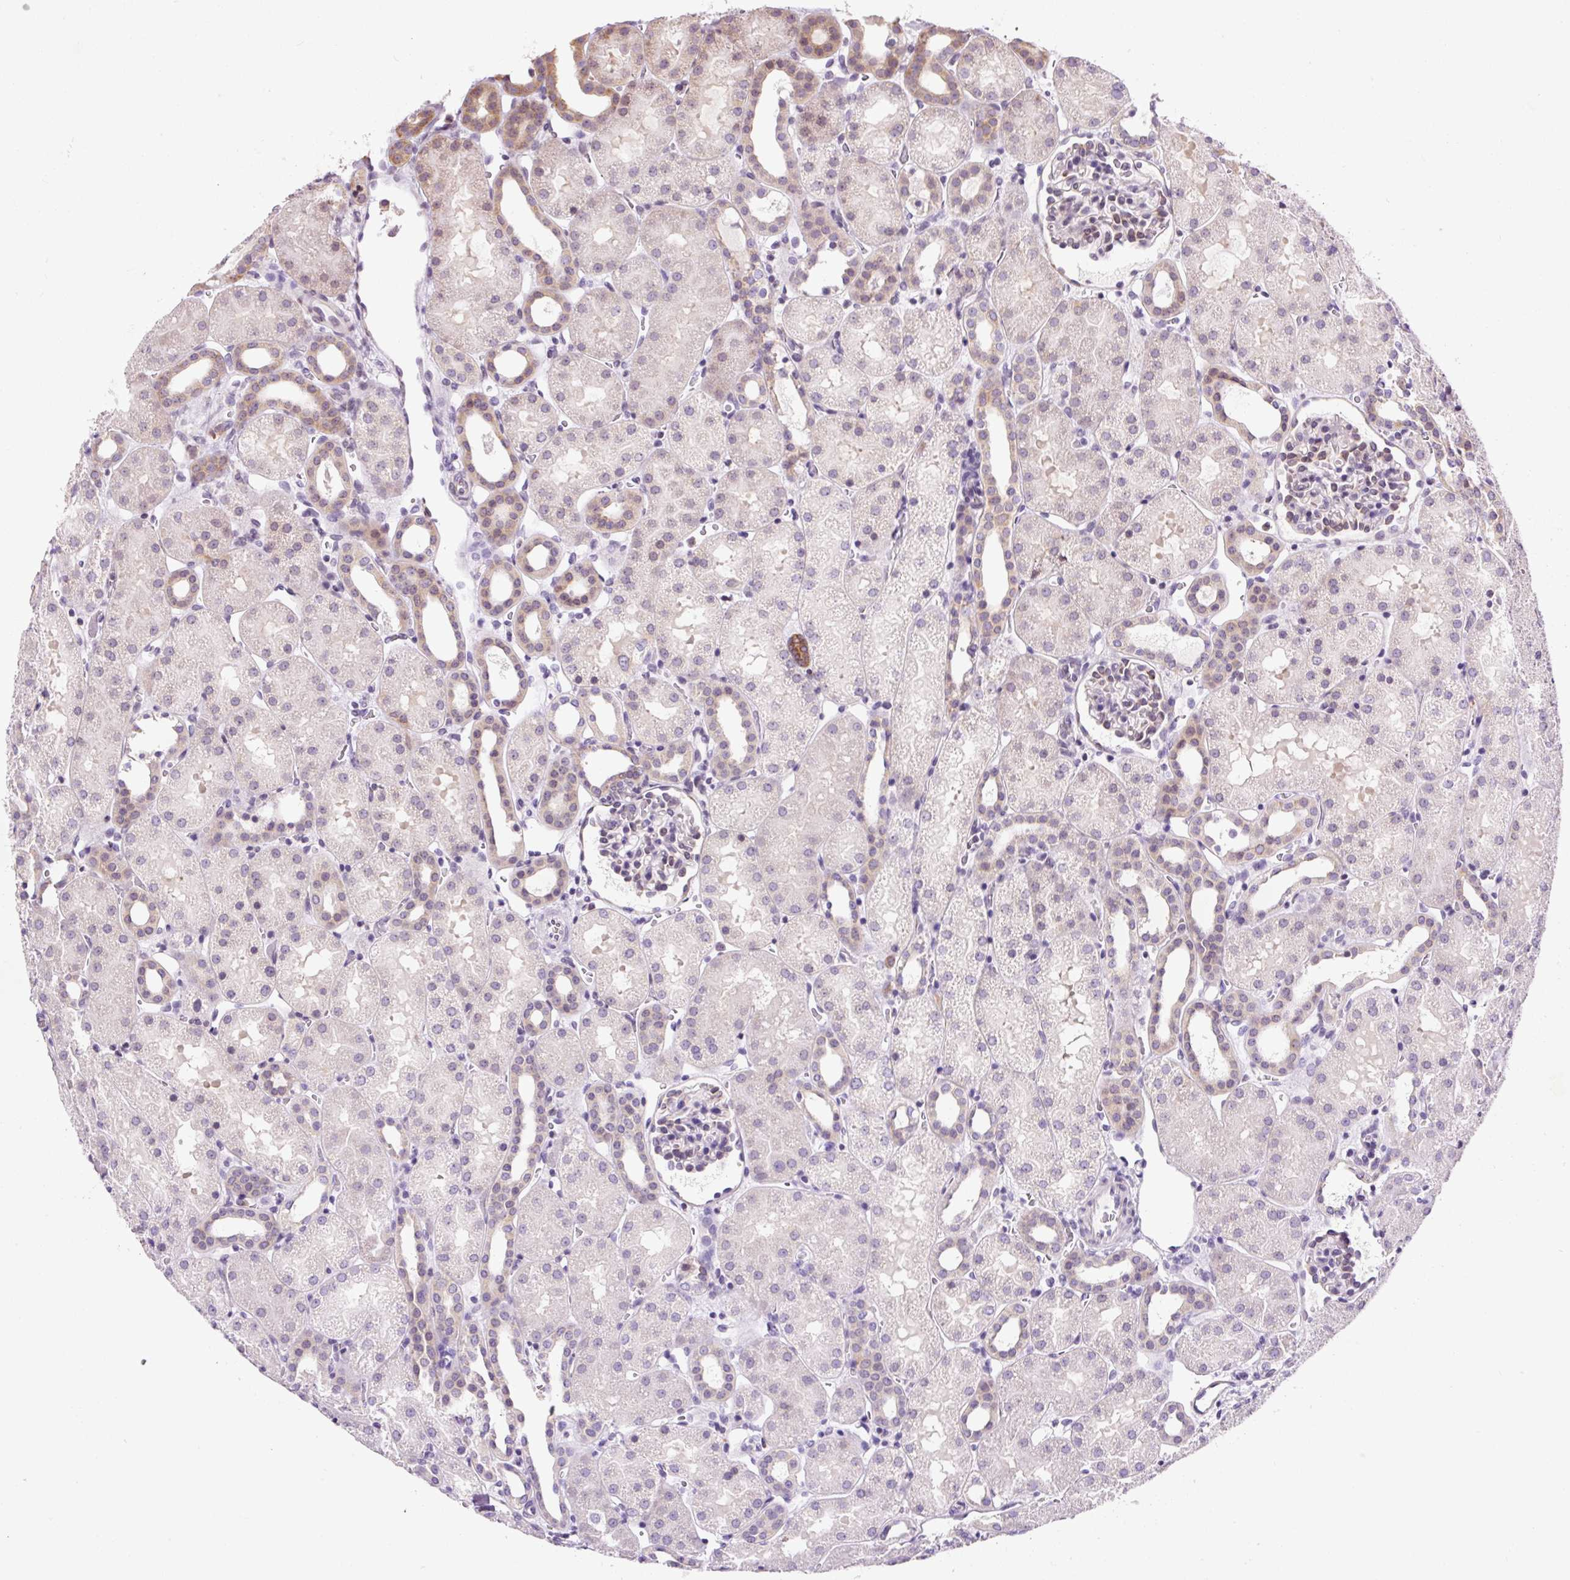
{"staining": {"intensity": "negative", "quantity": "none", "location": "none"}, "tissue": "kidney", "cell_type": "Cells in glomeruli", "image_type": "normal", "snomed": [{"axis": "morphology", "description": "Normal tissue, NOS"}, {"axis": "topography", "description": "Kidney"}], "caption": "Immunohistochemistry image of benign kidney stained for a protein (brown), which displays no positivity in cells in glomeruli. (Immunohistochemistry, brightfield microscopy, high magnification).", "gene": "RPL41", "patient": {"sex": "male", "age": 2}}